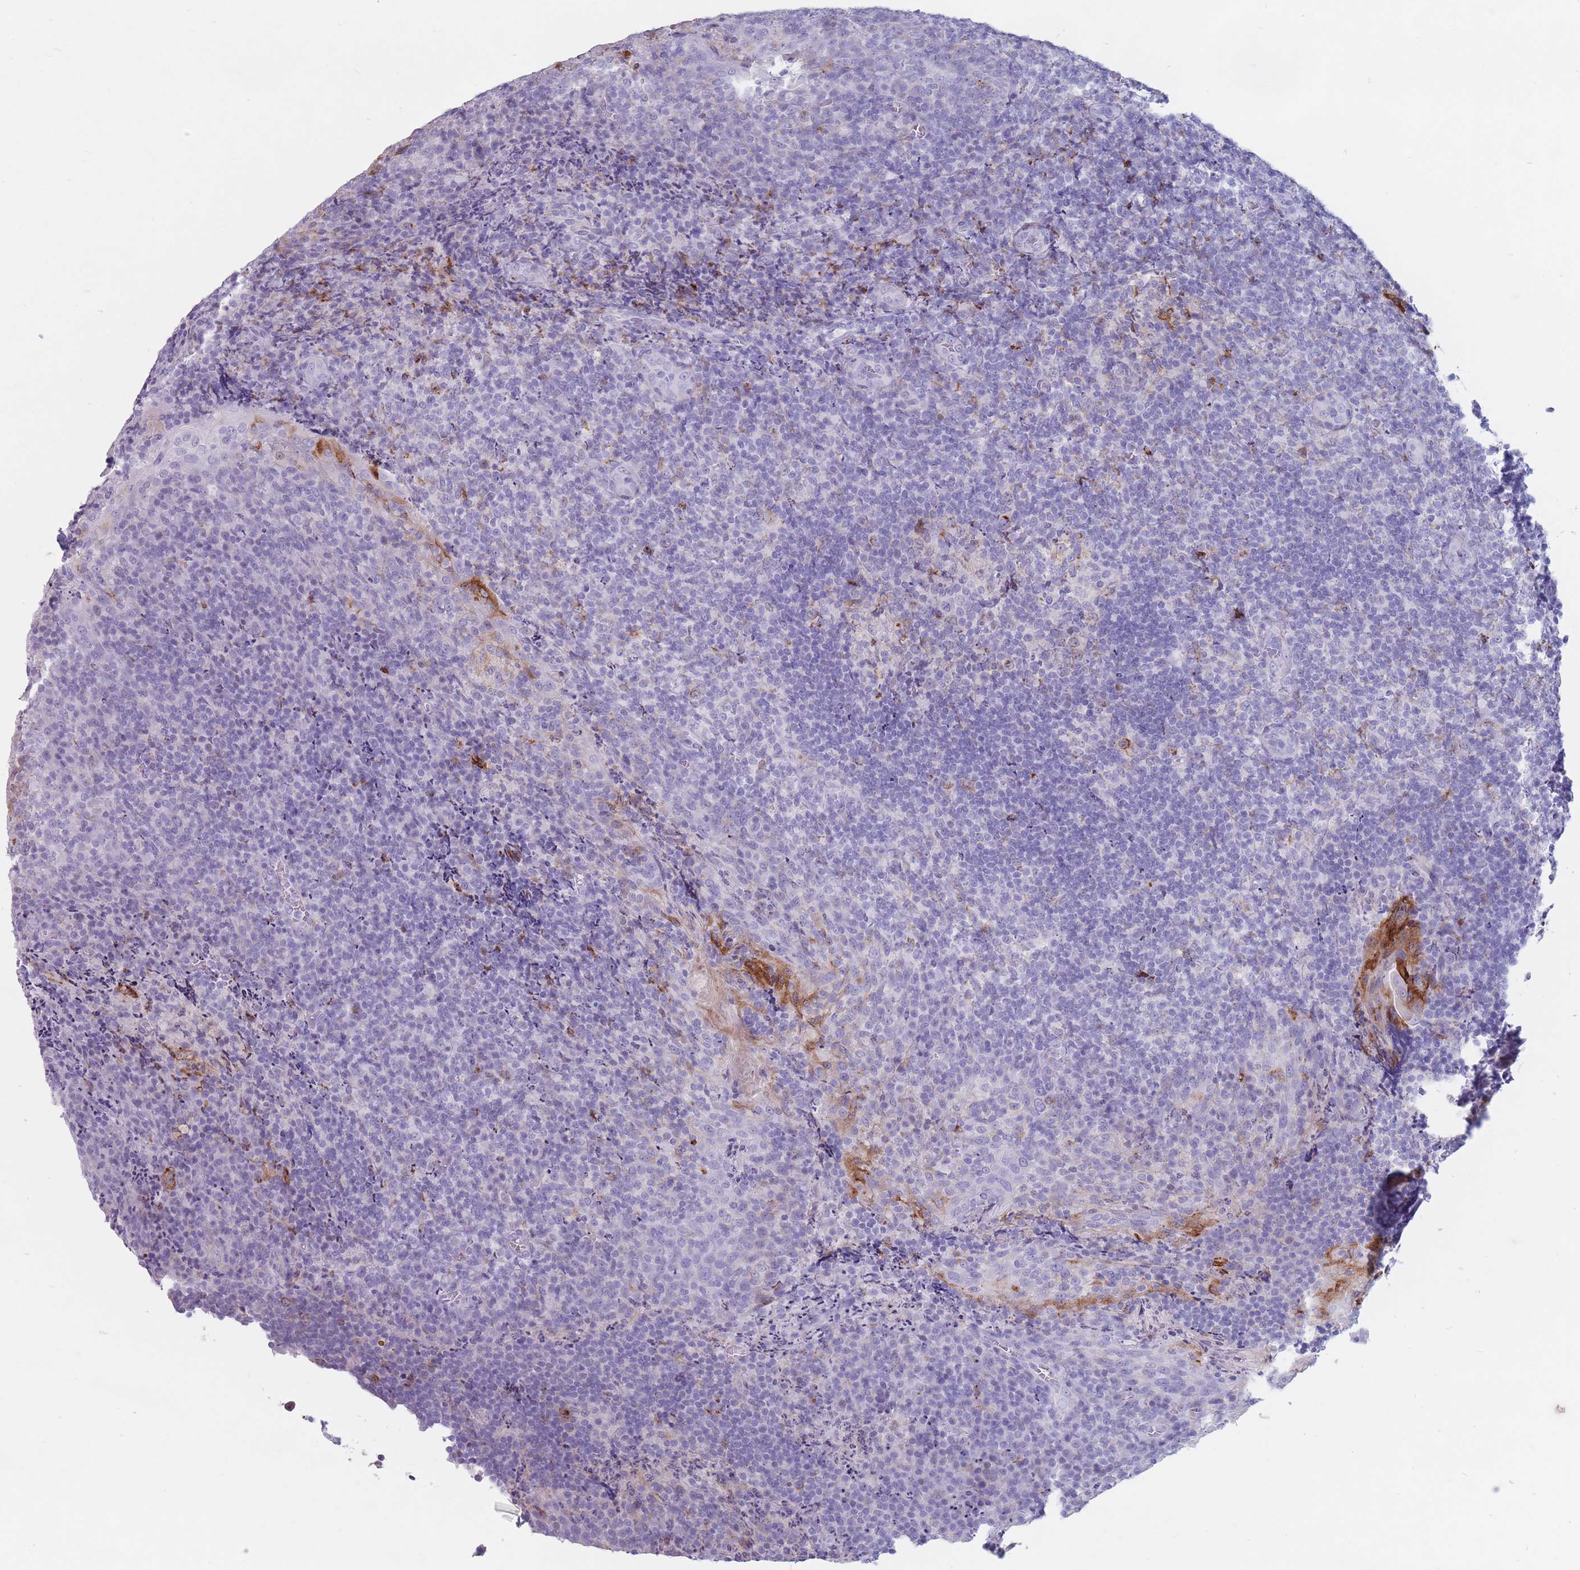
{"staining": {"intensity": "negative", "quantity": "none", "location": "none"}, "tissue": "tonsil", "cell_type": "Germinal center cells", "image_type": "normal", "snomed": [{"axis": "morphology", "description": "Normal tissue, NOS"}, {"axis": "topography", "description": "Tonsil"}], "caption": "Tonsil was stained to show a protein in brown. There is no significant staining in germinal center cells. The staining is performed using DAB brown chromogen with nuclei counter-stained in using hematoxylin.", "gene": "ST3GAL5", "patient": {"sex": "male", "age": 17}}